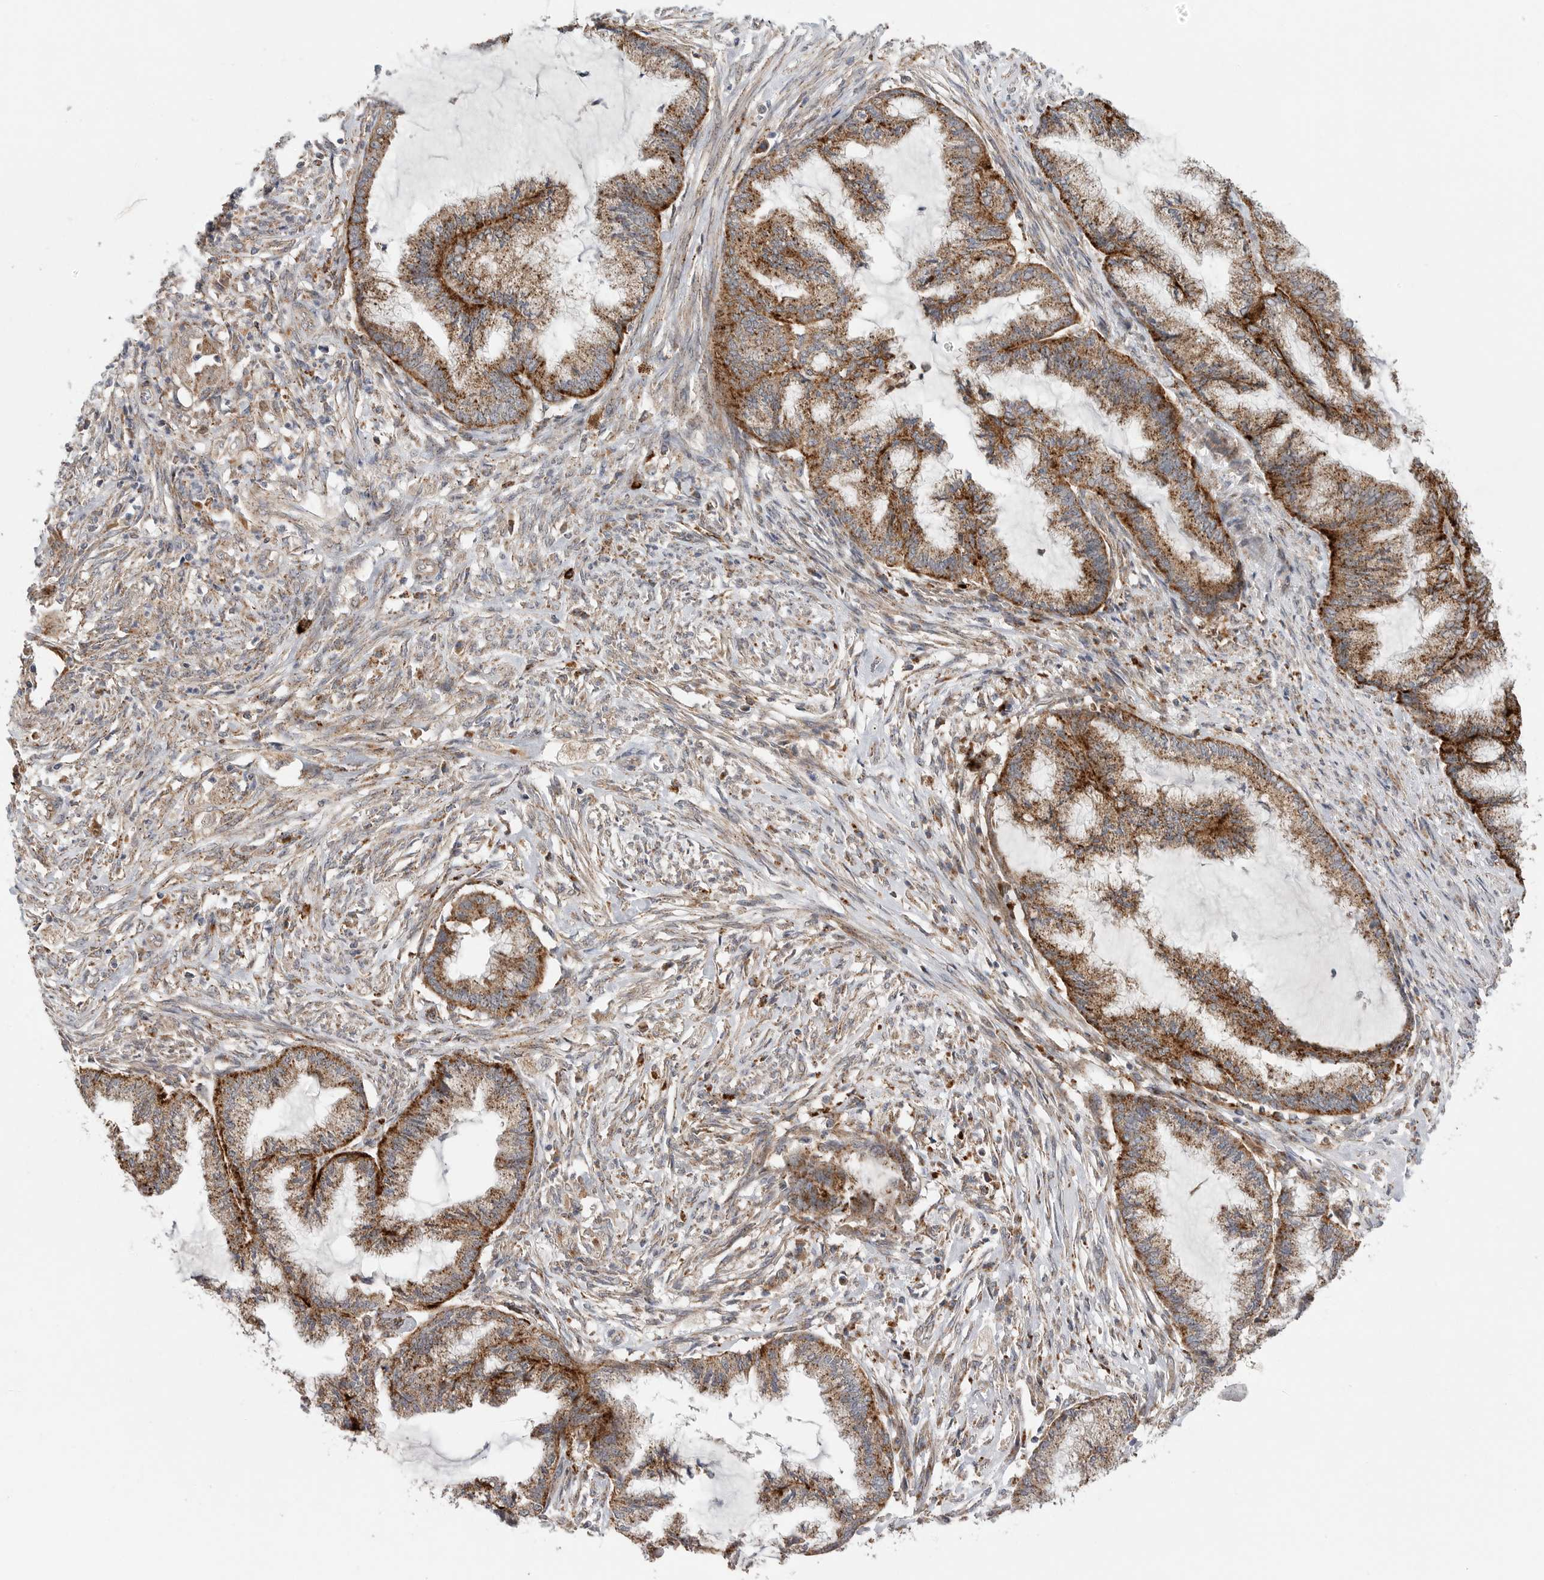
{"staining": {"intensity": "strong", "quantity": ">75%", "location": "cytoplasmic/membranous"}, "tissue": "endometrial cancer", "cell_type": "Tumor cells", "image_type": "cancer", "snomed": [{"axis": "morphology", "description": "Adenocarcinoma, NOS"}, {"axis": "topography", "description": "Endometrium"}], "caption": "This histopathology image displays immunohistochemistry staining of human adenocarcinoma (endometrial), with high strong cytoplasmic/membranous positivity in about >75% of tumor cells.", "gene": "GALNS", "patient": {"sex": "female", "age": 86}}